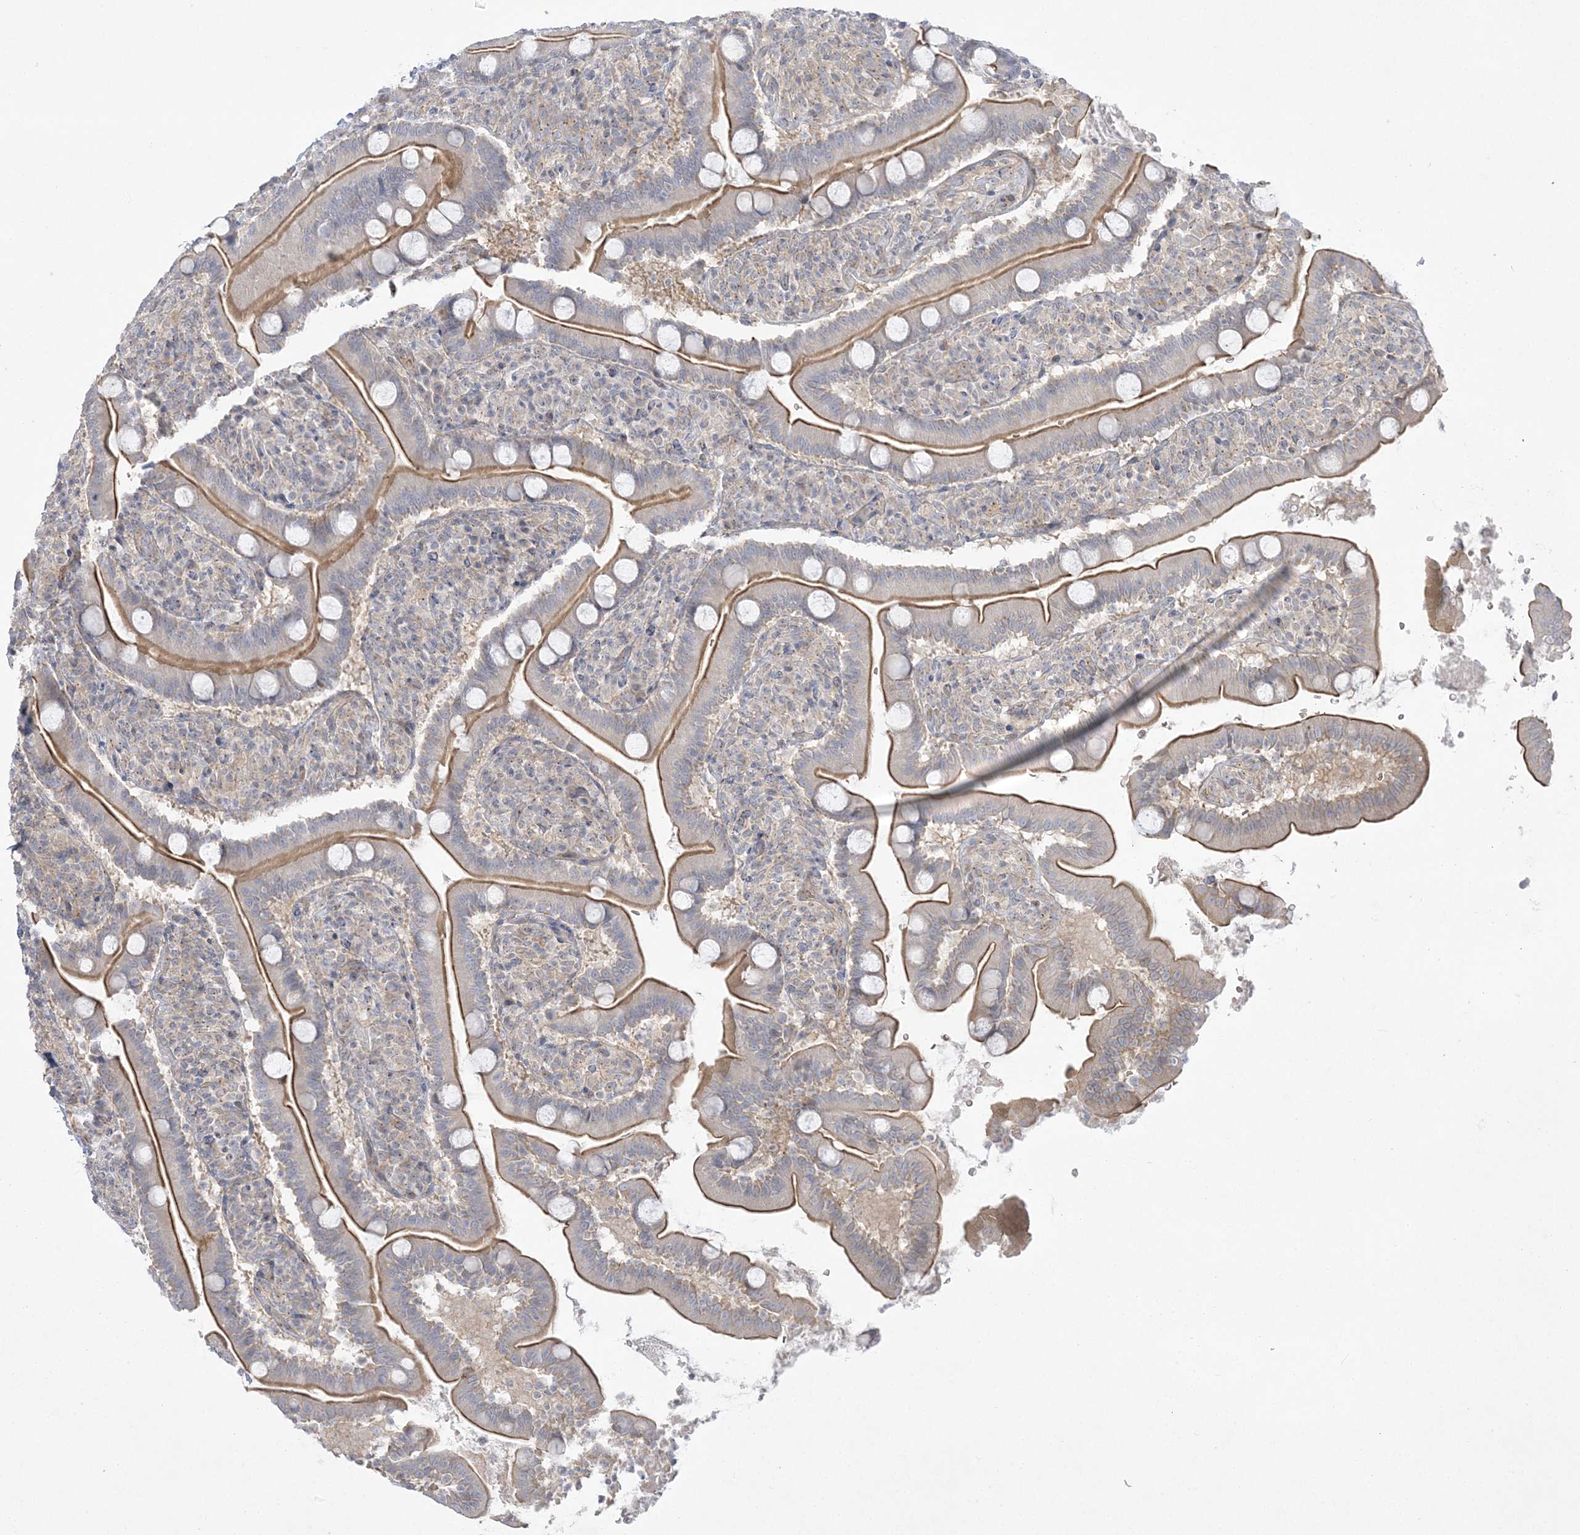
{"staining": {"intensity": "moderate", "quantity": ">75%", "location": "cytoplasmic/membranous"}, "tissue": "duodenum", "cell_type": "Glandular cells", "image_type": "normal", "snomed": [{"axis": "morphology", "description": "Normal tissue, NOS"}, {"axis": "topography", "description": "Duodenum"}], "caption": "Immunohistochemical staining of normal duodenum demonstrates >75% levels of moderate cytoplasmic/membranous protein staining in approximately >75% of glandular cells. (Brightfield microscopy of DAB IHC at high magnification).", "gene": "ADAMTS12", "patient": {"sex": "male", "age": 35}}